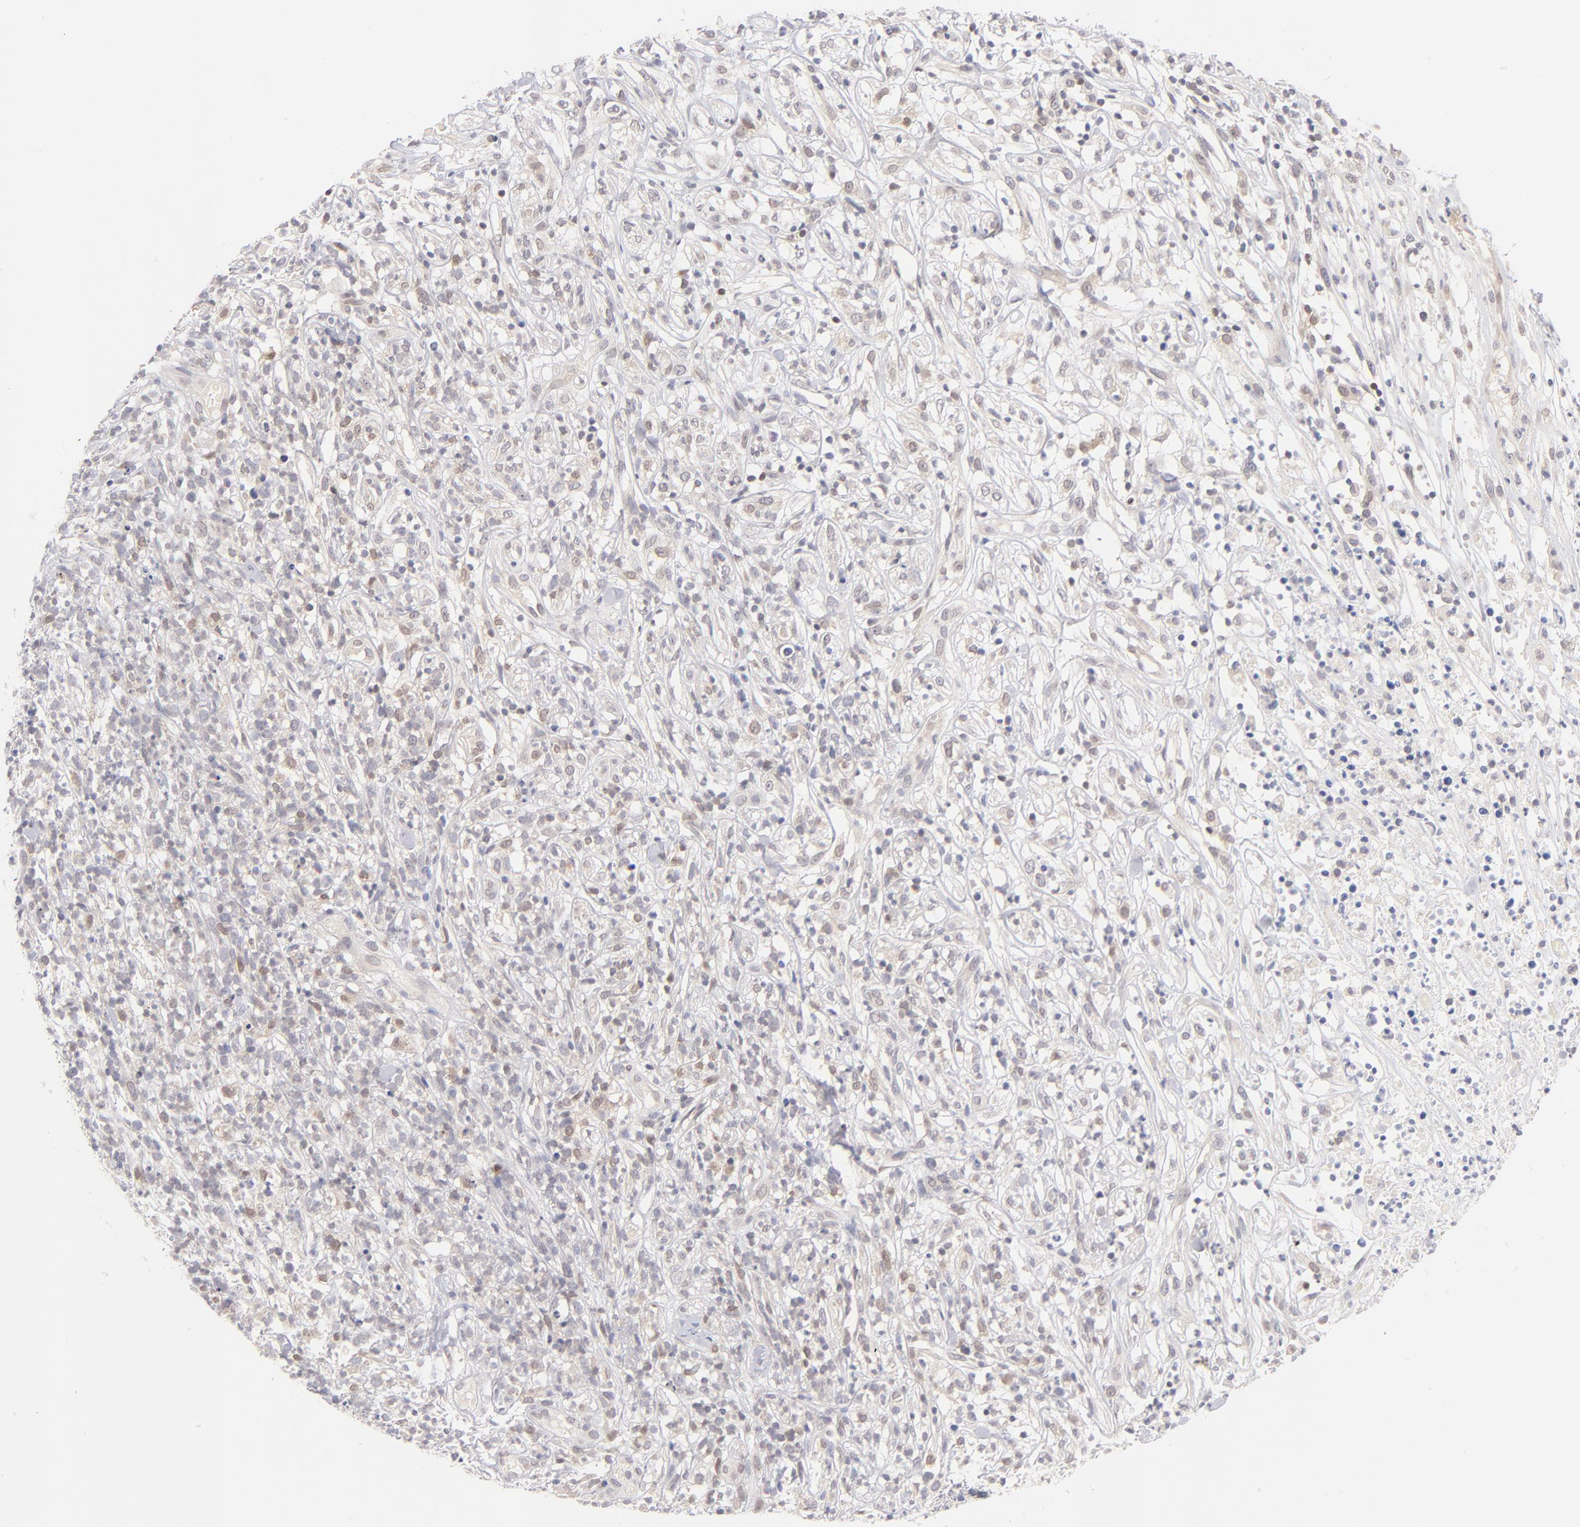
{"staining": {"intensity": "weak", "quantity": "25%-75%", "location": "cytoplasmic/membranous"}, "tissue": "lymphoma", "cell_type": "Tumor cells", "image_type": "cancer", "snomed": [{"axis": "morphology", "description": "Malignant lymphoma, non-Hodgkin's type, High grade"}, {"axis": "topography", "description": "Lymph node"}], "caption": "Brown immunohistochemical staining in lymphoma displays weak cytoplasmic/membranous expression in about 25%-75% of tumor cells.", "gene": "CASP6", "patient": {"sex": "female", "age": 73}}